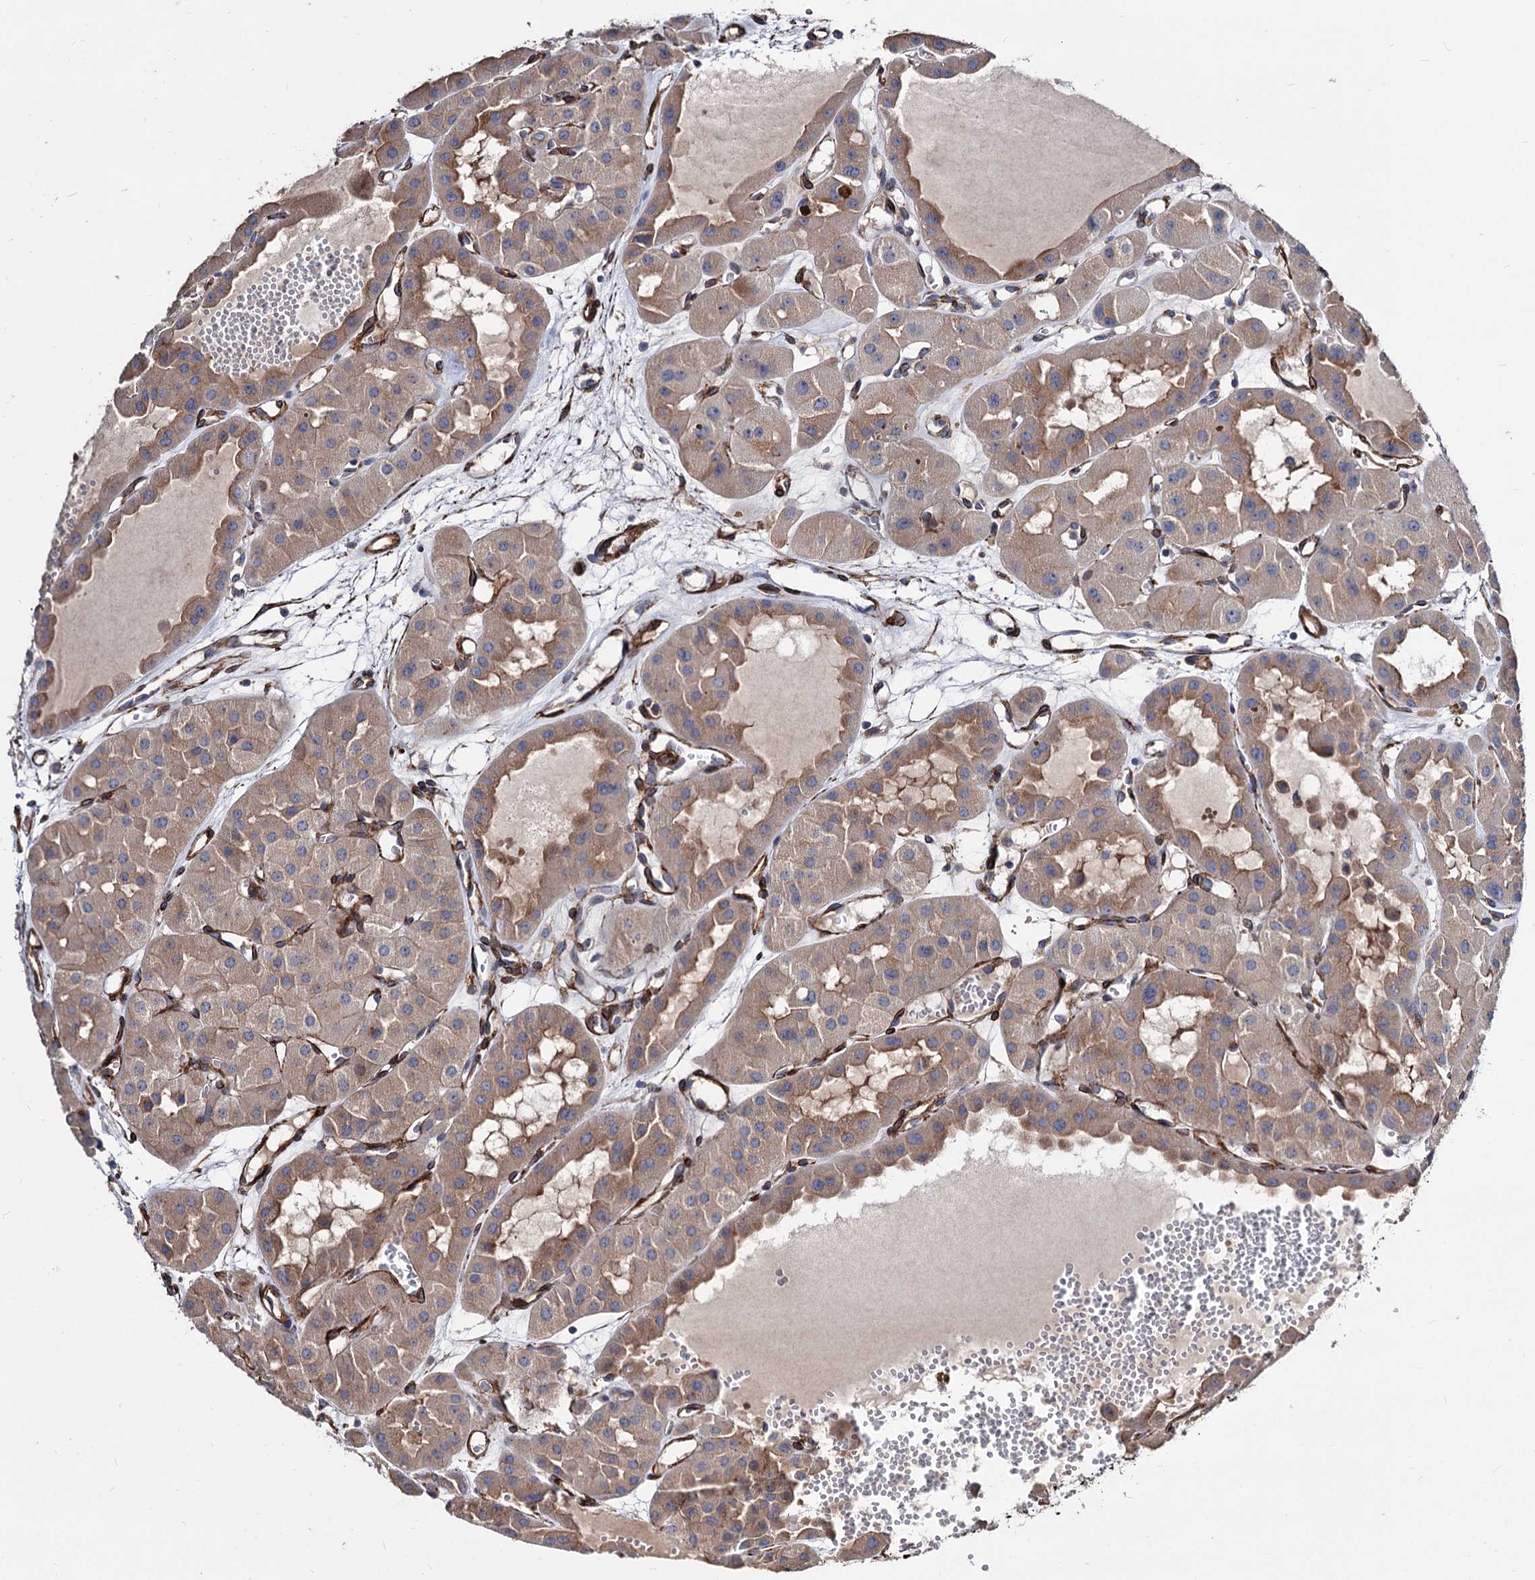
{"staining": {"intensity": "moderate", "quantity": "25%-75%", "location": "cytoplasmic/membranous"}, "tissue": "renal cancer", "cell_type": "Tumor cells", "image_type": "cancer", "snomed": [{"axis": "morphology", "description": "Carcinoma, NOS"}, {"axis": "topography", "description": "Kidney"}], "caption": "A photomicrograph of carcinoma (renal) stained for a protein shows moderate cytoplasmic/membranous brown staining in tumor cells. The staining was performed using DAB (3,3'-diaminobenzidine), with brown indicating positive protein expression. Nuclei are stained blue with hematoxylin.", "gene": "WDR11", "patient": {"sex": "female", "age": 75}}